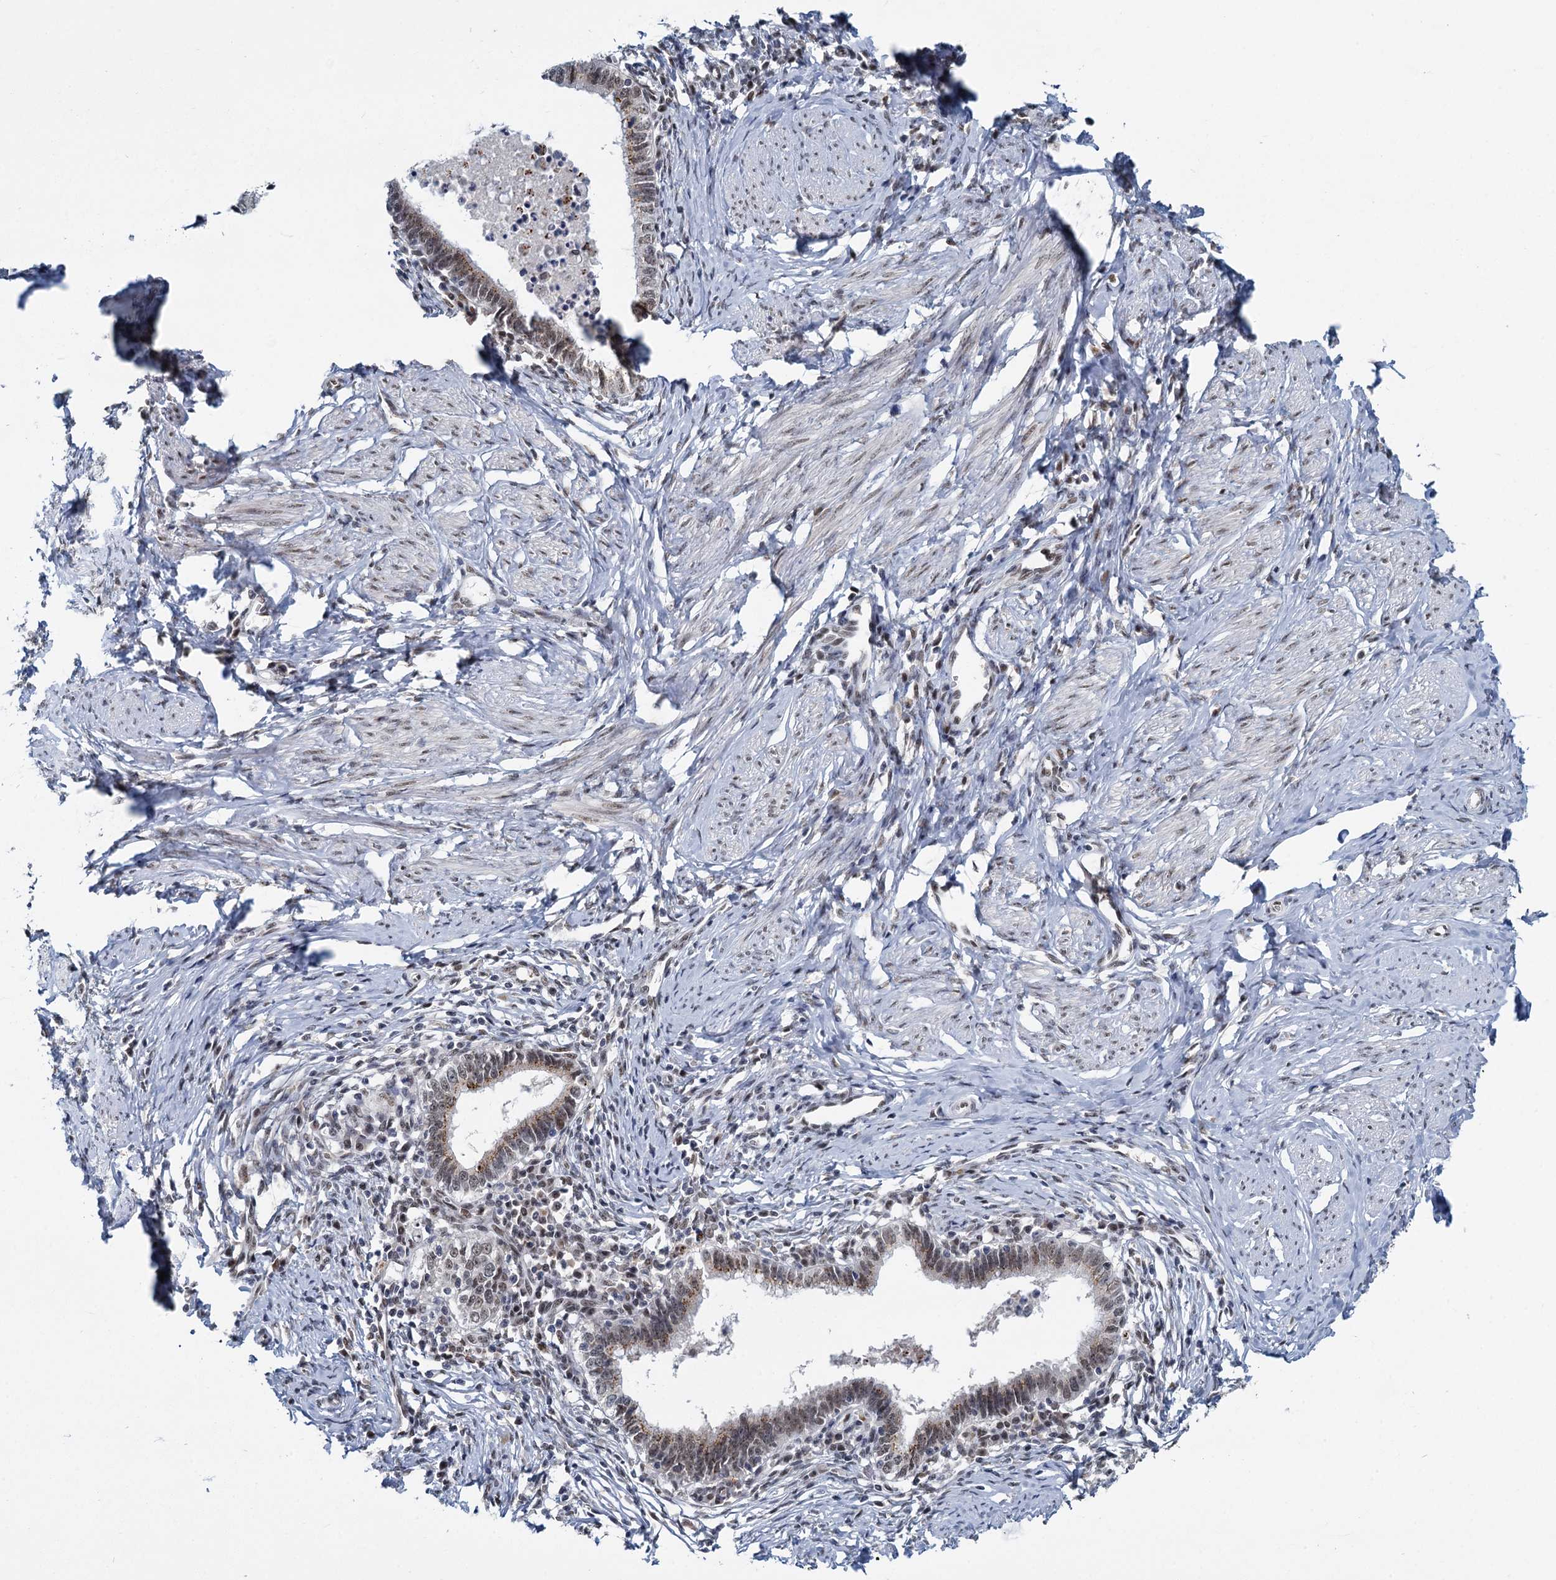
{"staining": {"intensity": "moderate", "quantity": "25%-75%", "location": "cytoplasmic/membranous"}, "tissue": "cervical cancer", "cell_type": "Tumor cells", "image_type": "cancer", "snomed": [{"axis": "morphology", "description": "Adenocarcinoma, NOS"}, {"axis": "topography", "description": "Cervix"}], "caption": "Cervical adenocarcinoma stained with a protein marker displays moderate staining in tumor cells.", "gene": "RPRD1A", "patient": {"sex": "female", "age": 36}}